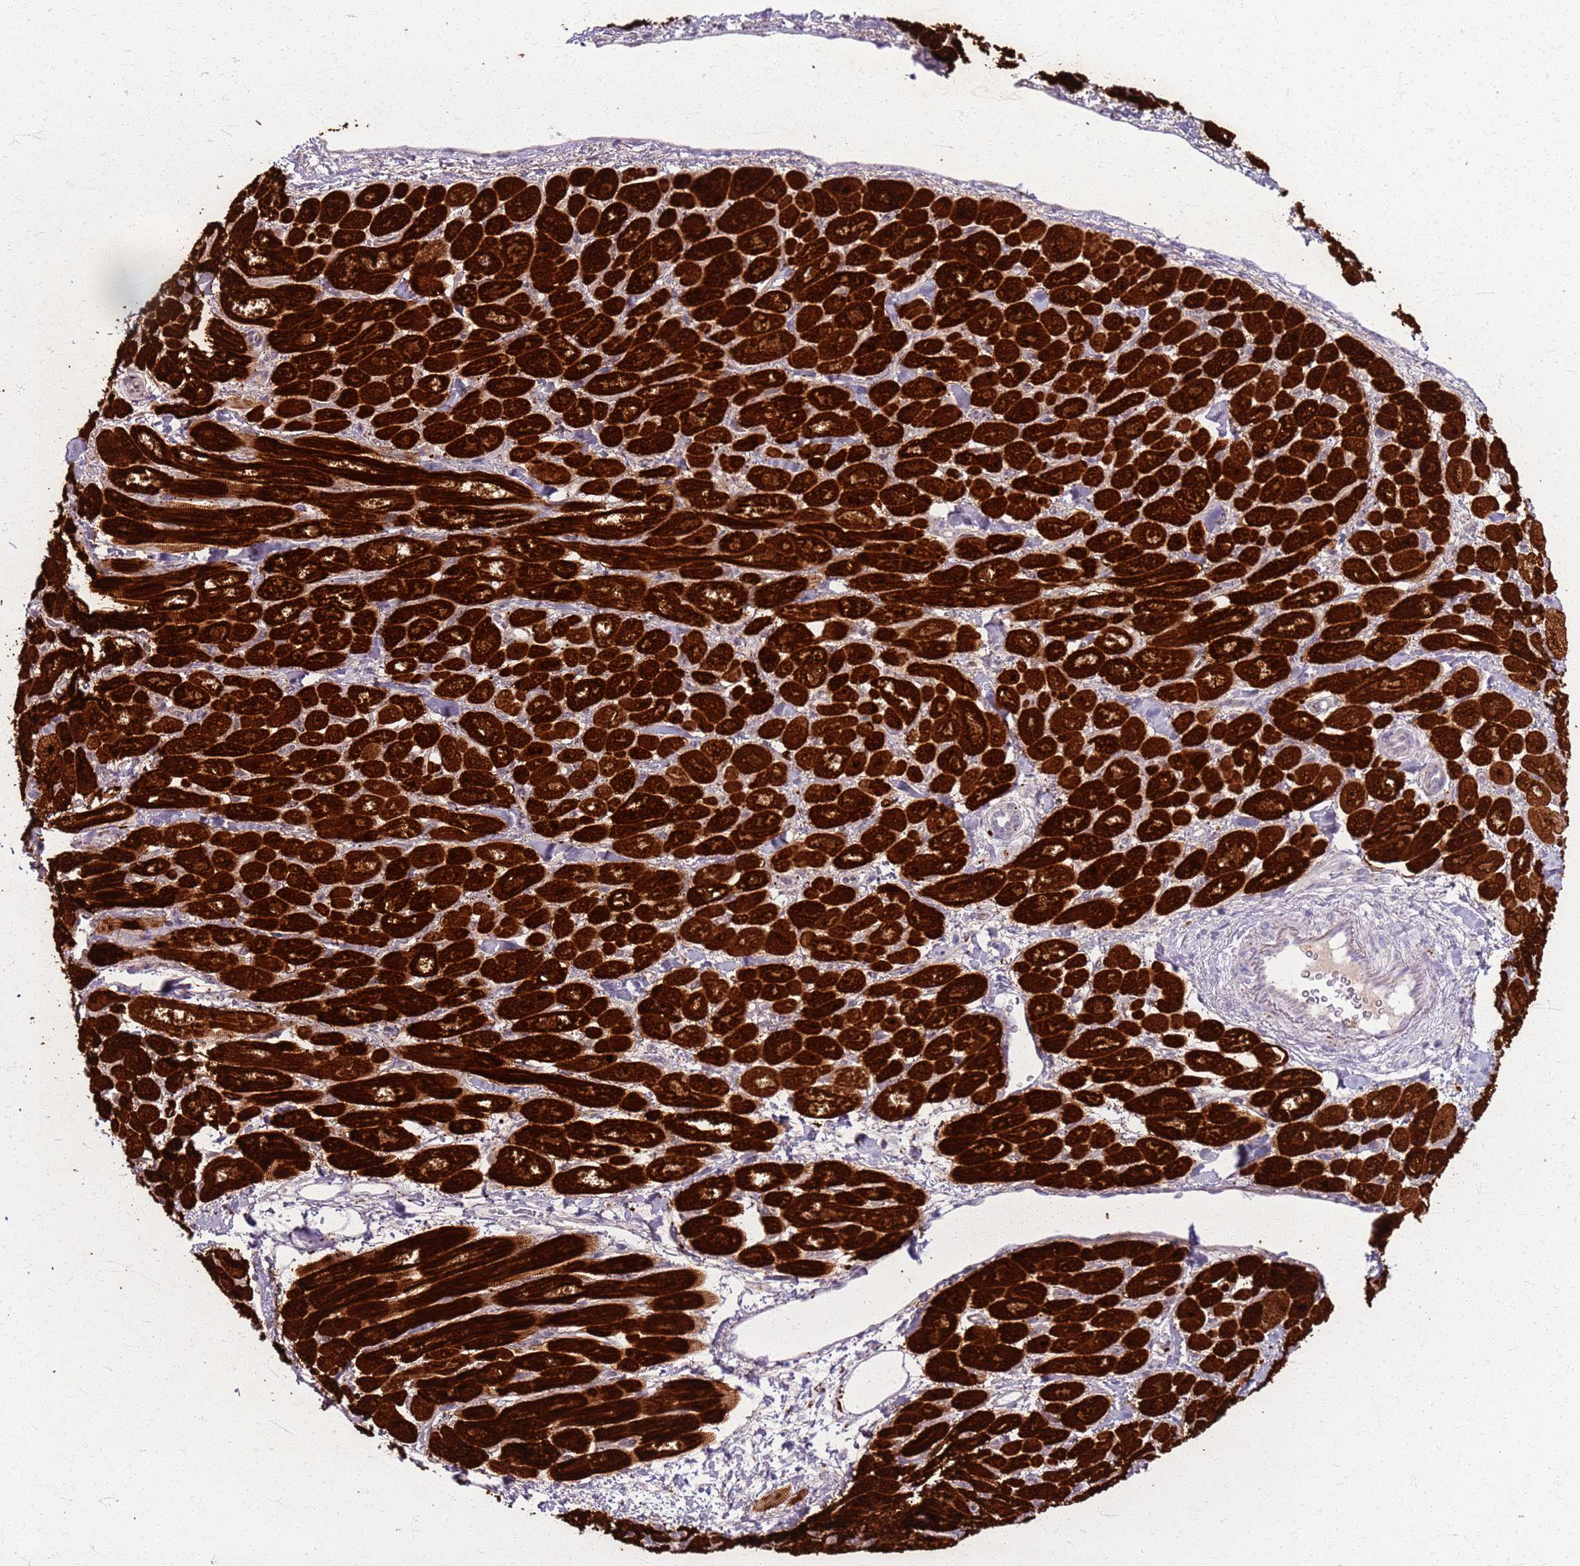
{"staining": {"intensity": "strong", "quantity": ">75%", "location": "cytoplasmic/membranous"}, "tissue": "heart muscle", "cell_type": "Cardiomyocytes", "image_type": "normal", "snomed": [{"axis": "morphology", "description": "Normal tissue, NOS"}, {"axis": "topography", "description": "Heart"}], "caption": "Protein staining of benign heart muscle displays strong cytoplasmic/membranous staining in about >75% of cardiomyocytes.", "gene": "CSRP3", "patient": {"sex": "male", "age": 65}}